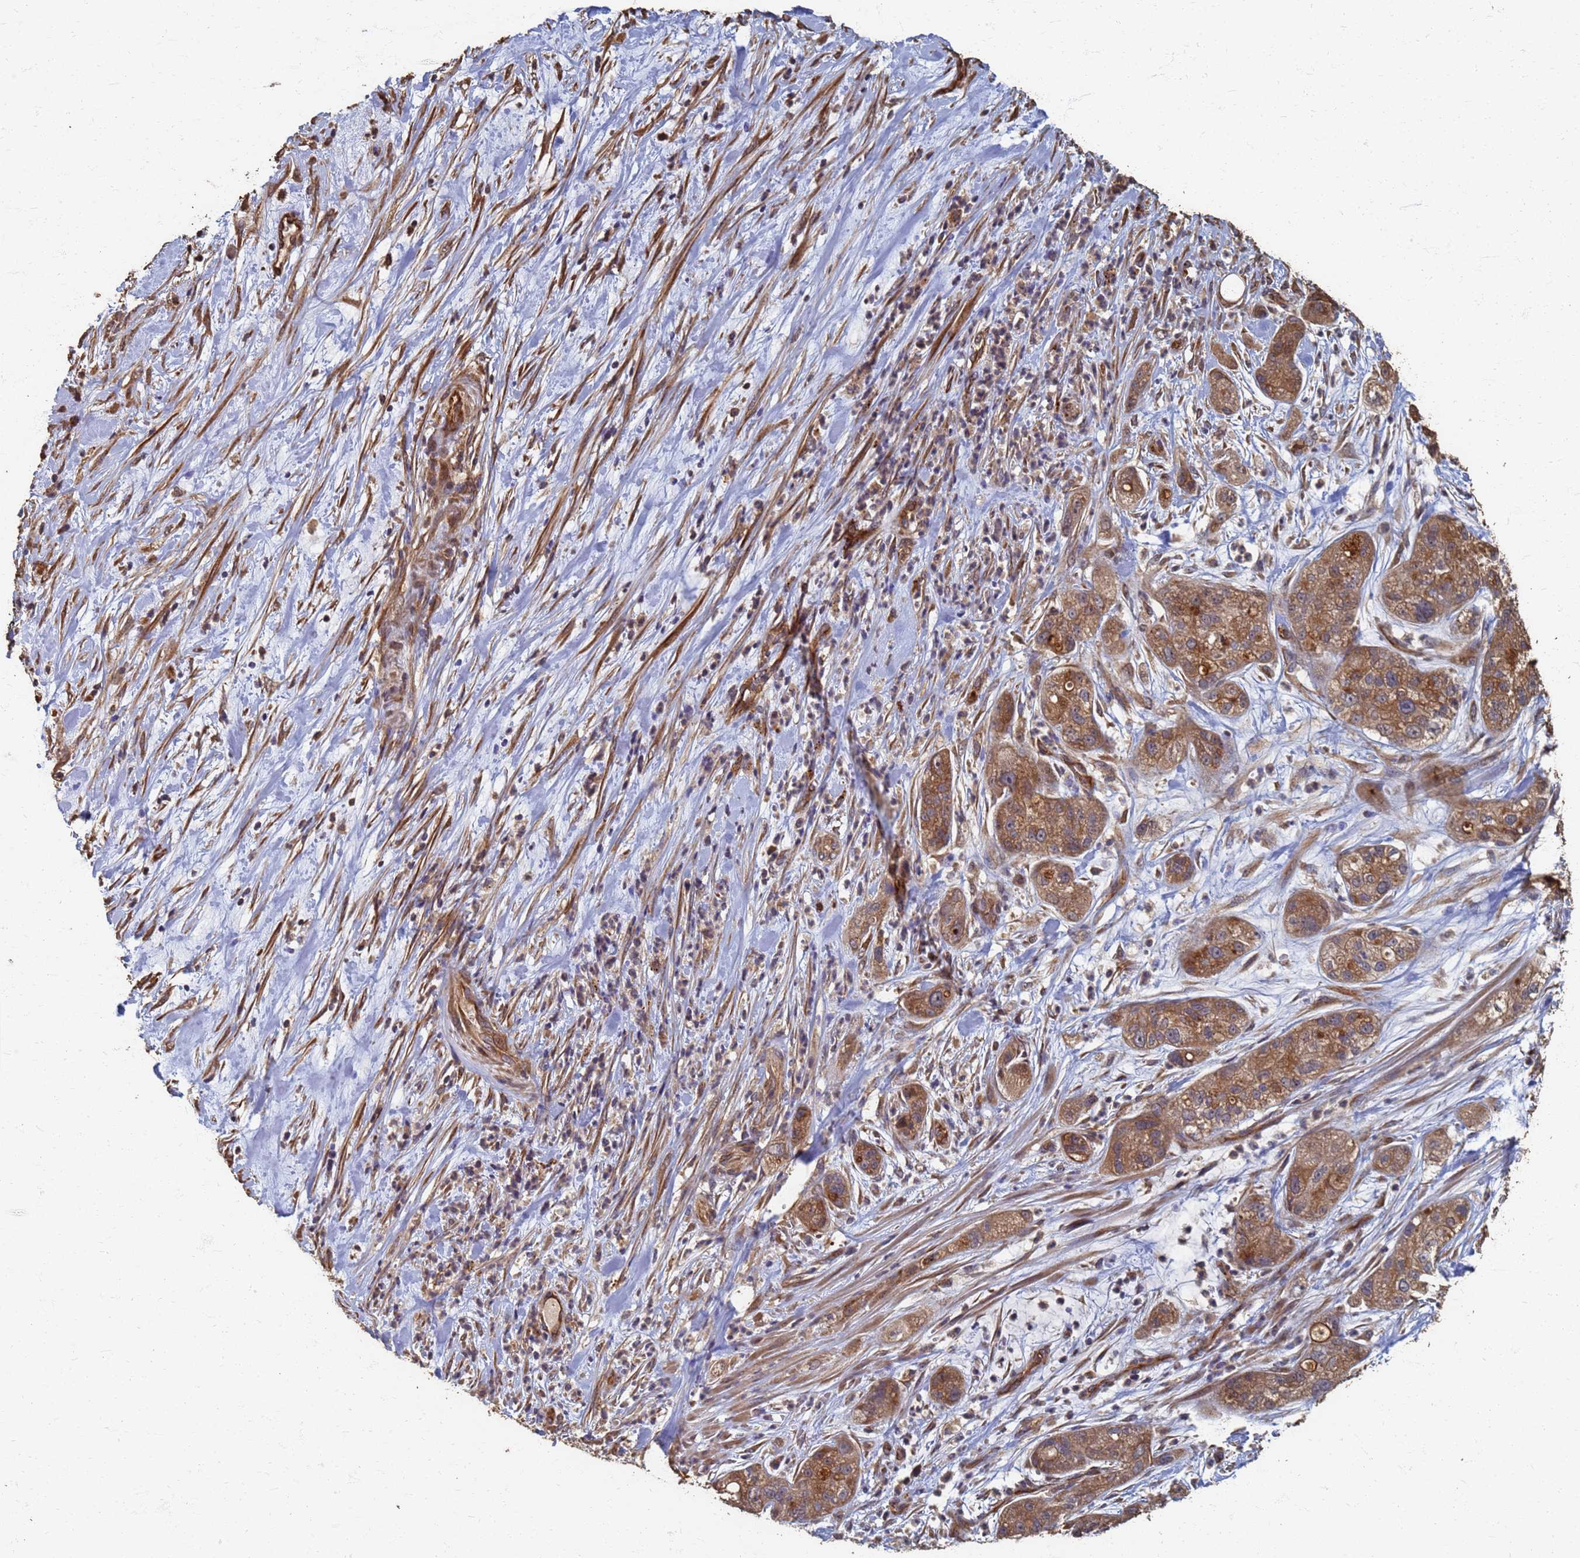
{"staining": {"intensity": "moderate", "quantity": ">75%", "location": "cytoplasmic/membranous"}, "tissue": "pancreatic cancer", "cell_type": "Tumor cells", "image_type": "cancer", "snomed": [{"axis": "morphology", "description": "Adenocarcinoma, NOS"}, {"axis": "topography", "description": "Pancreas"}], "caption": "Pancreatic cancer (adenocarcinoma) stained with a brown dye demonstrates moderate cytoplasmic/membranous positive positivity in about >75% of tumor cells.", "gene": "DPH5", "patient": {"sex": "female", "age": 78}}